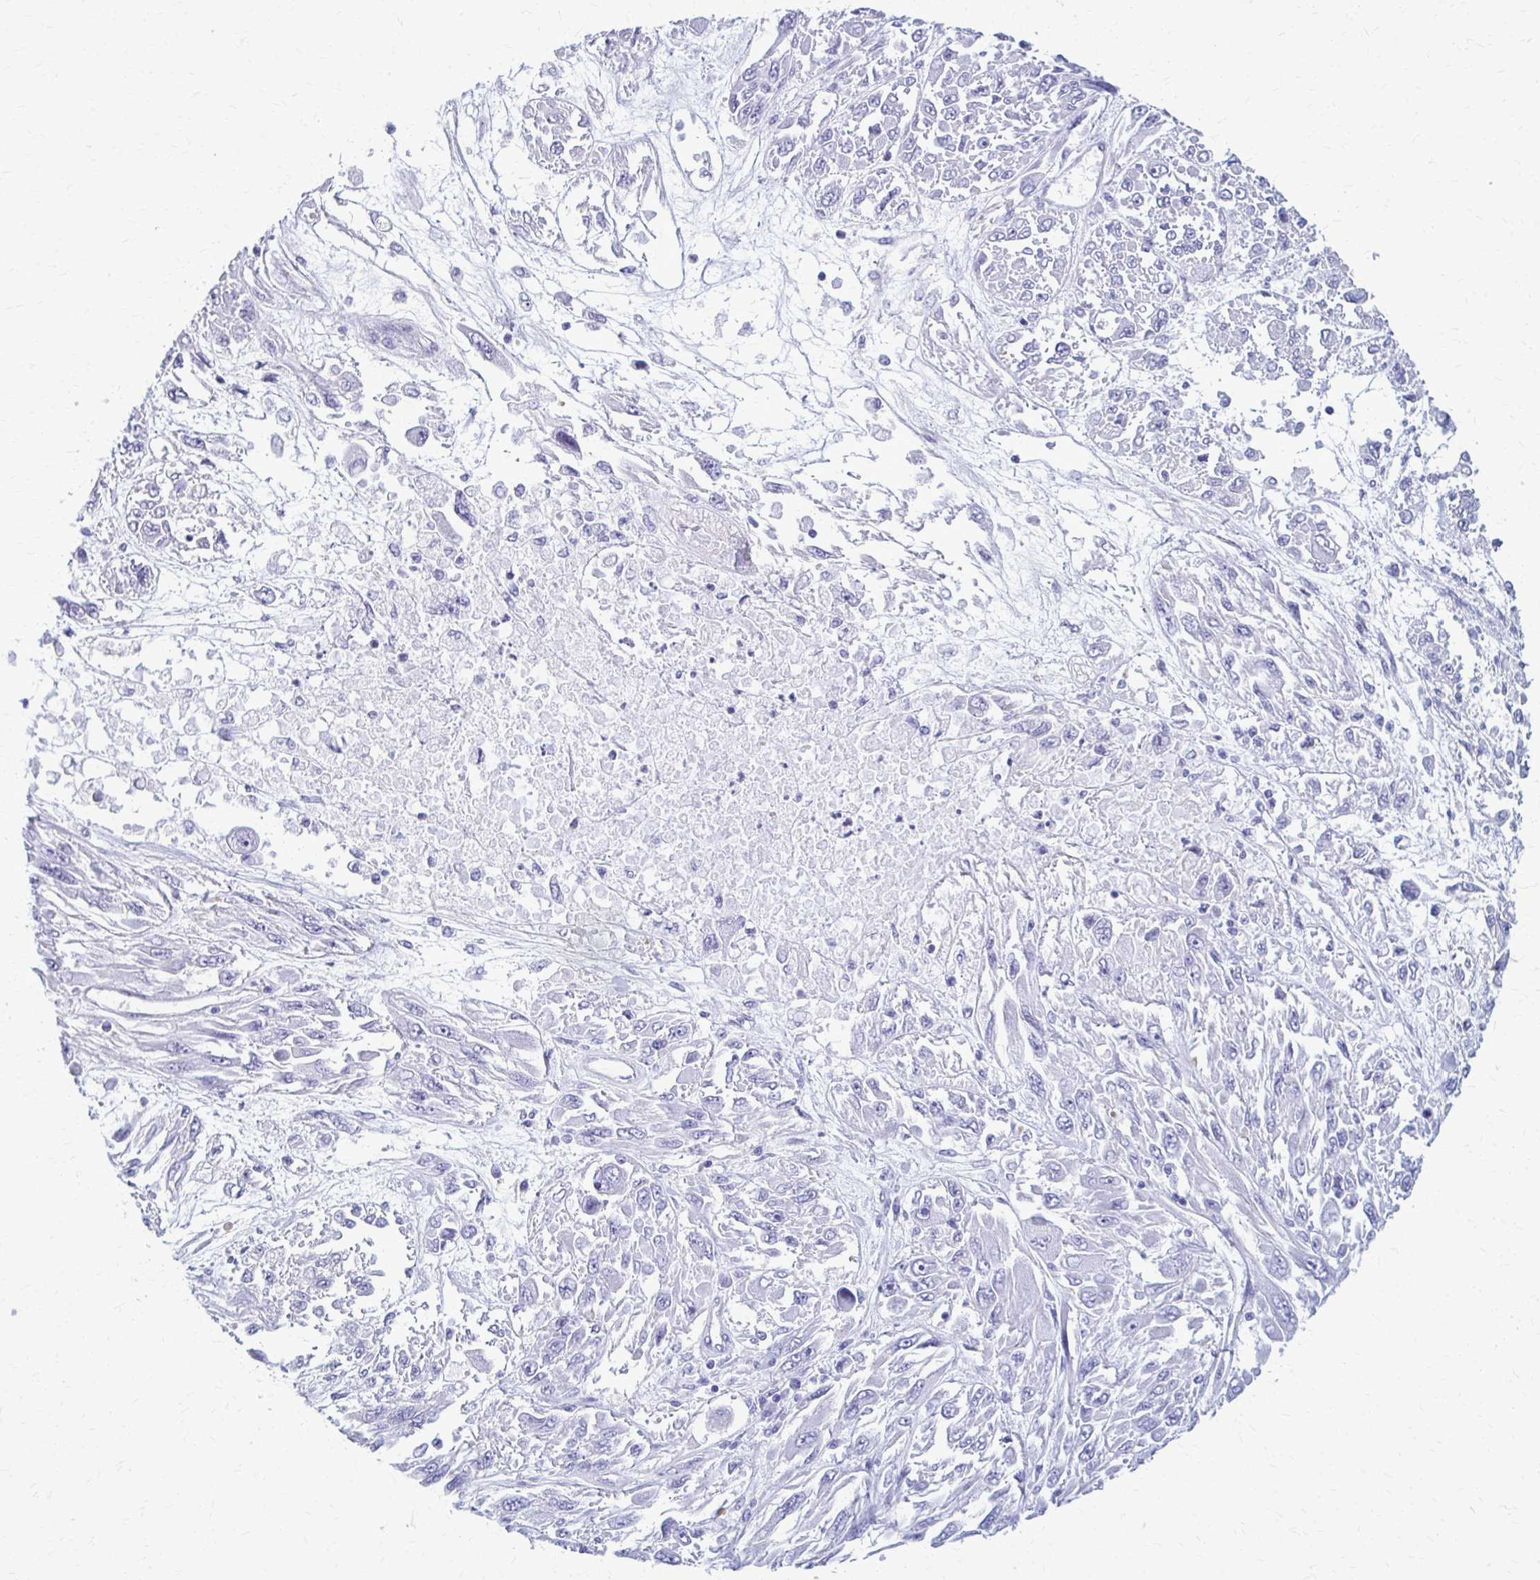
{"staining": {"intensity": "negative", "quantity": "none", "location": "none"}, "tissue": "melanoma", "cell_type": "Tumor cells", "image_type": "cancer", "snomed": [{"axis": "morphology", "description": "Malignant melanoma, NOS"}, {"axis": "topography", "description": "Skin"}], "caption": "Histopathology image shows no significant protein staining in tumor cells of malignant melanoma.", "gene": "GFAP", "patient": {"sex": "female", "age": 91}}